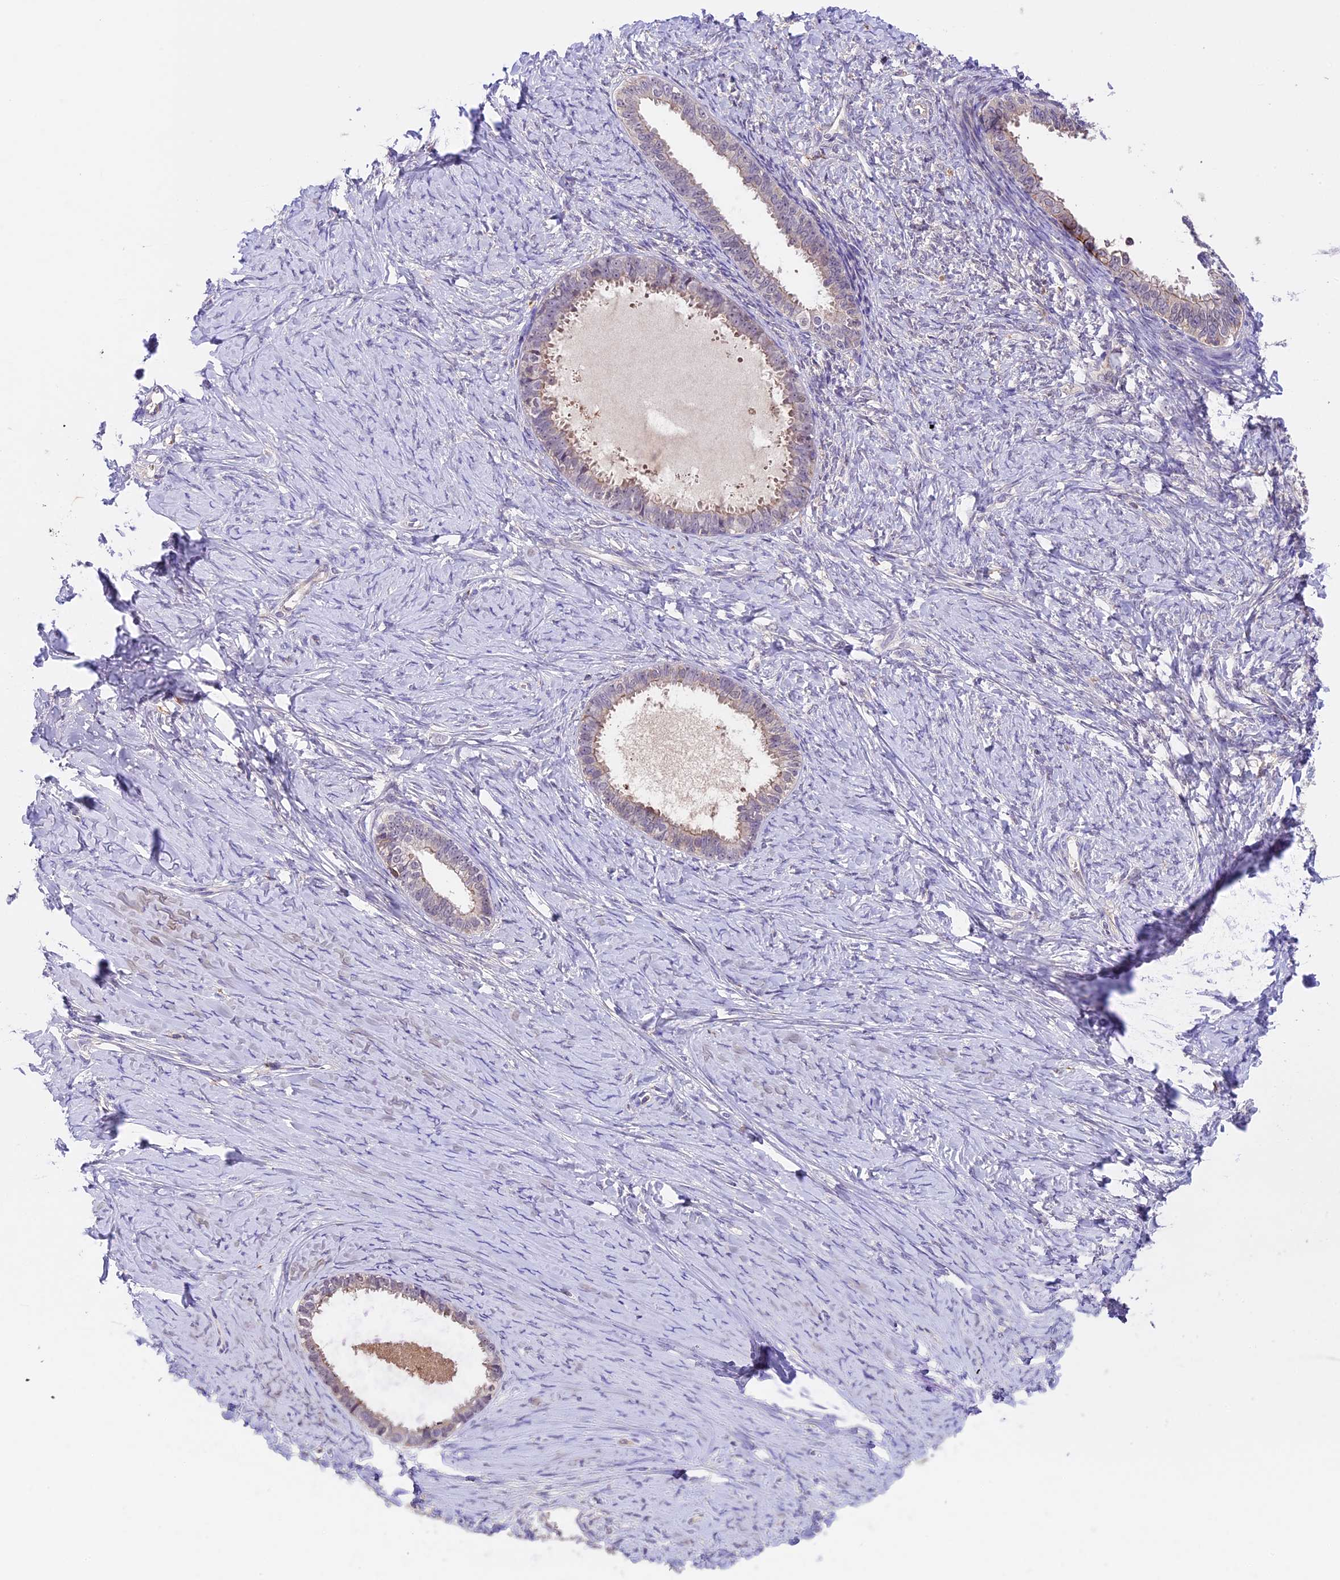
{"staining": {"intensity": "weak", "quantity": "<25%", "location": "cytoplasmic/membranous"}, "tissue": "ovarian cancer", "cell_type": "Tumor cells", "image_type": "cancer", "snomed": [{"axis": "morphology", "description": "Cystadenocarcinoma, serous, NOS"}, {"axis": "topography", "description": "Ovary"}], "caption": "Photomicrograph shows no protein expression in tumor cells of ovarian cancer tissue. Nuclei are stained in blue.", "gene": "TBC1D1", "patient": {"sex": "female", "age": 79}}